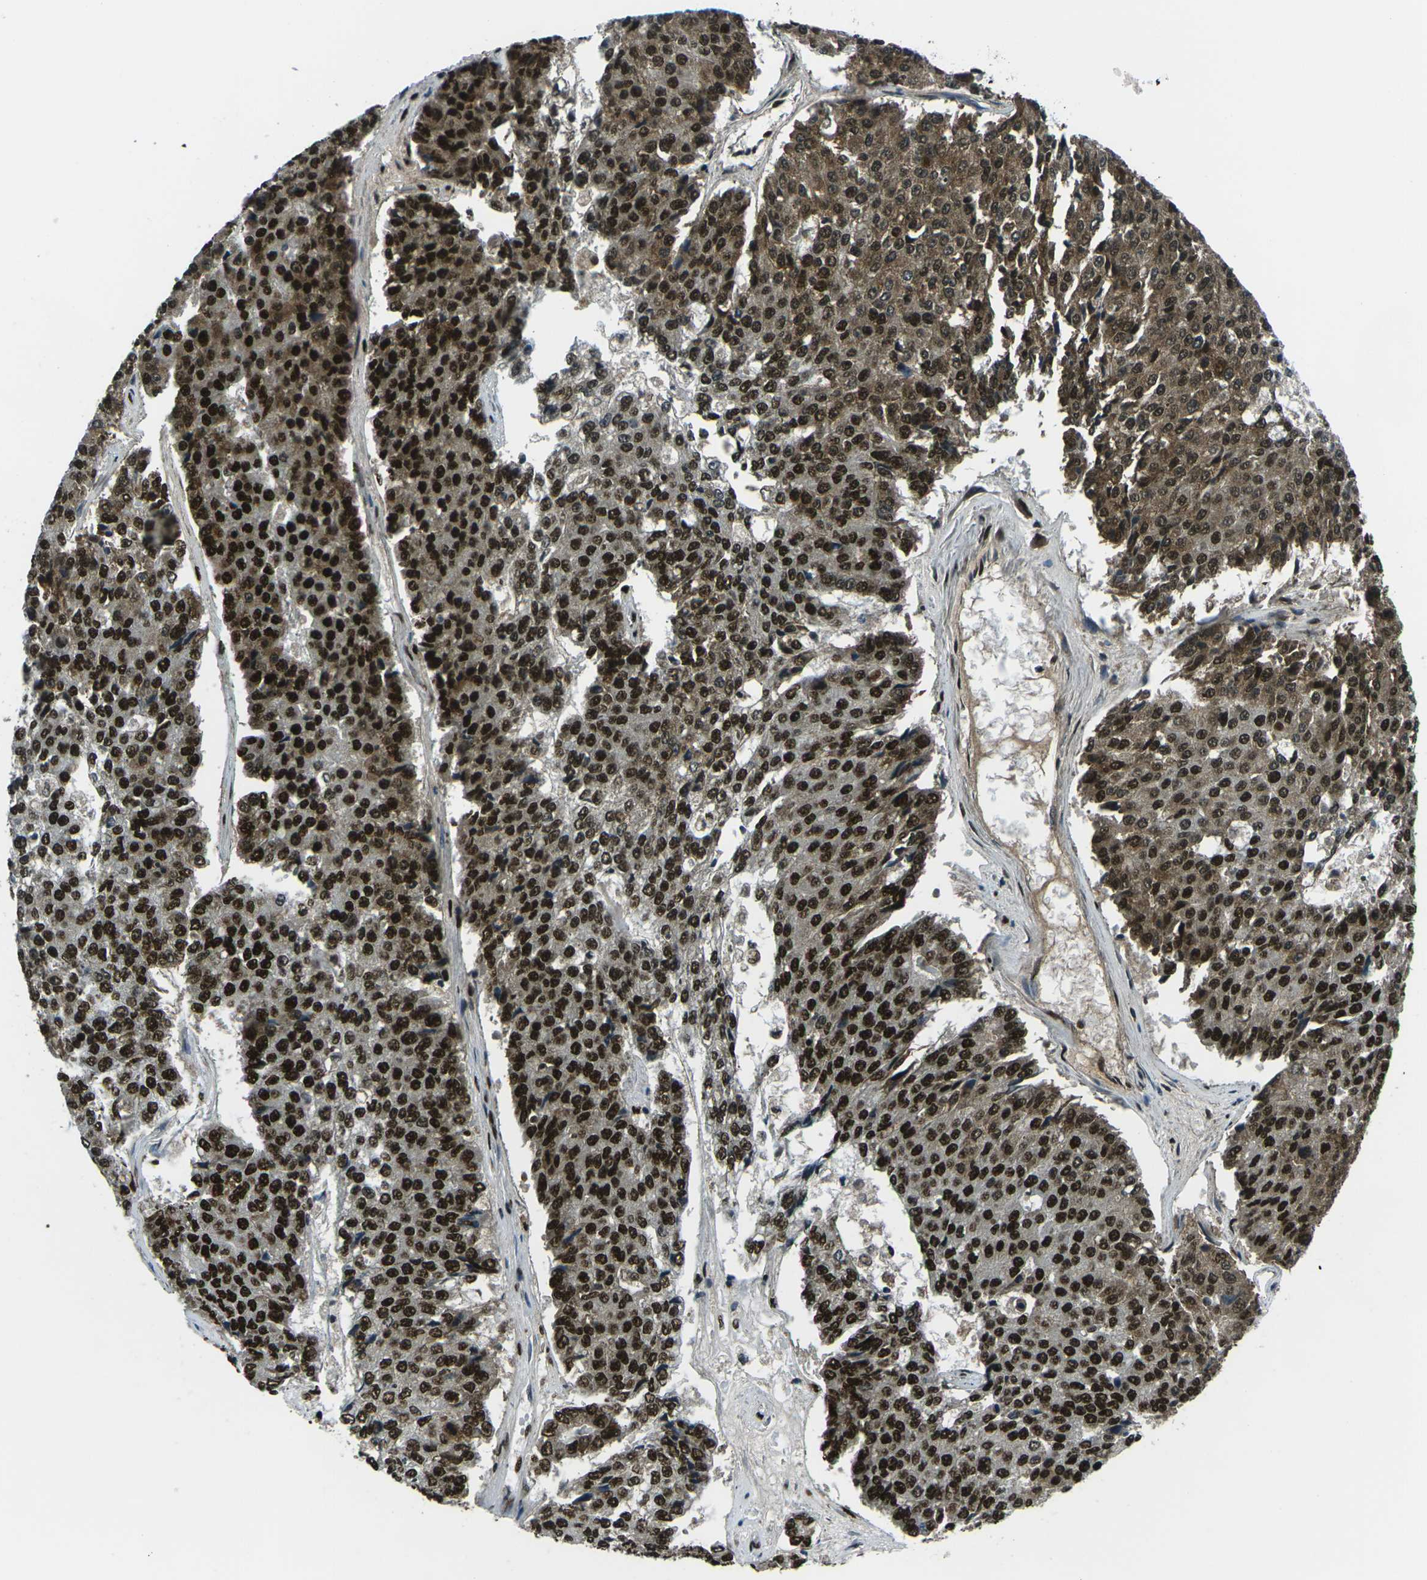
{"staining": {"intensity": "strong", "quantity": ">75%", "location": "cytoplasmic/membranous,nuclear"}, "tissue": "pancreatic cancer", "cell_type": "Tumor cells", "image_type": "cancer", "snomed": [{"axis": "morphology", "description": "Adenocarcinoma, NOS"}, {"axis": "topography", "description": "Pancreas"}], "caption": "Immunohistochemistry (IHC) of human pancreatic adenocarcinoma exhibits high levels of strong cytoplasmic/membranous and nuclear expression in approximately >75% of tumor cells.", "gene": "HNRNPL", "patient": {"sex": "male", "age": 50}}